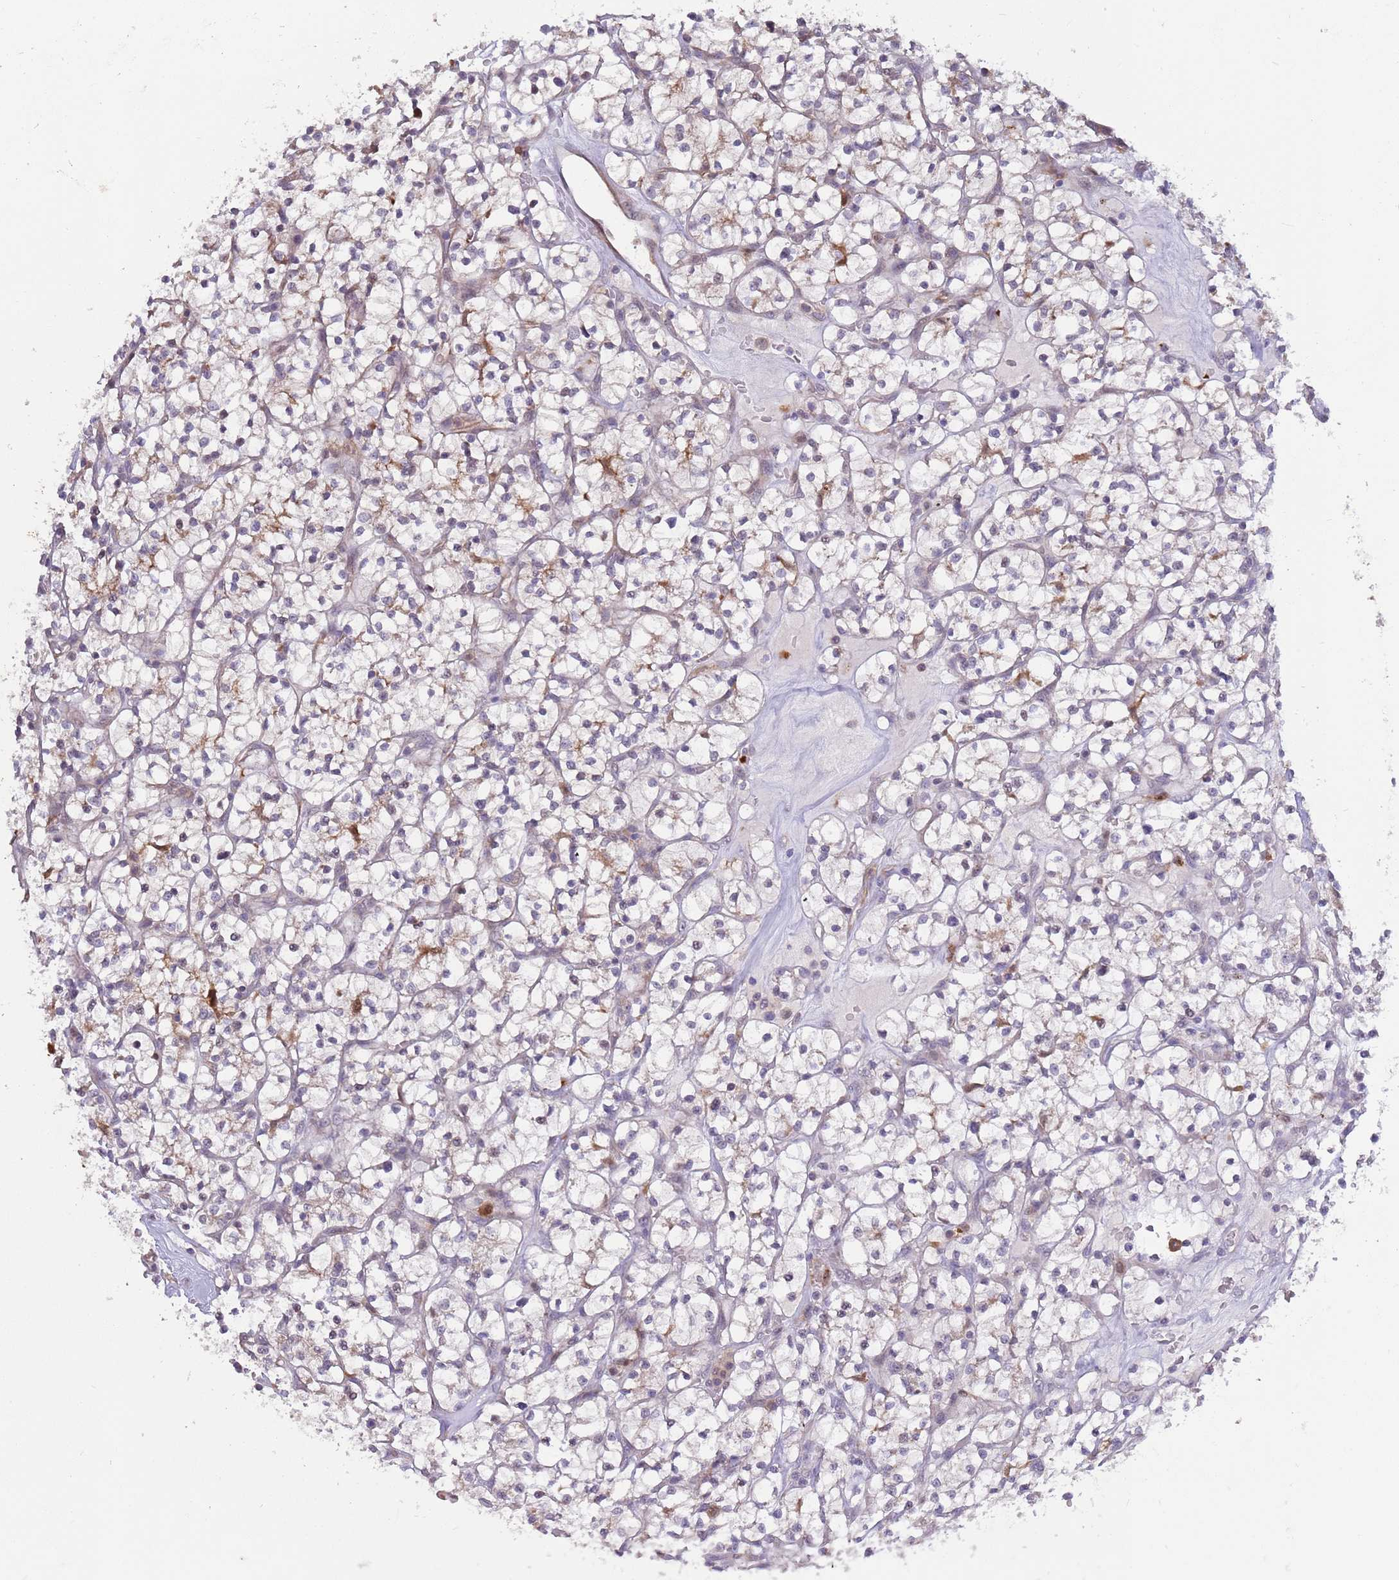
{"staining": {"intensity": "negative", "quantity": "none", "location": "none"}, "tissue": "renal cancer", "cell_type": "Tumor cells", "image_type": "cancer", "snomed": [{"axis": "morphology", "description": "Adenocarcinoma, NOS"}, {"axis": "topography", "description": "Kidney"}], "caption": "Immunohistochemistry (IHC) histopathology image of neoplastic tissue: renal adenocarcinoma stained with DAB exhibits no significant protein staining in tumor cells.", "gene": "CCNJL", "patient": {"sex": "female", "age": 64}}